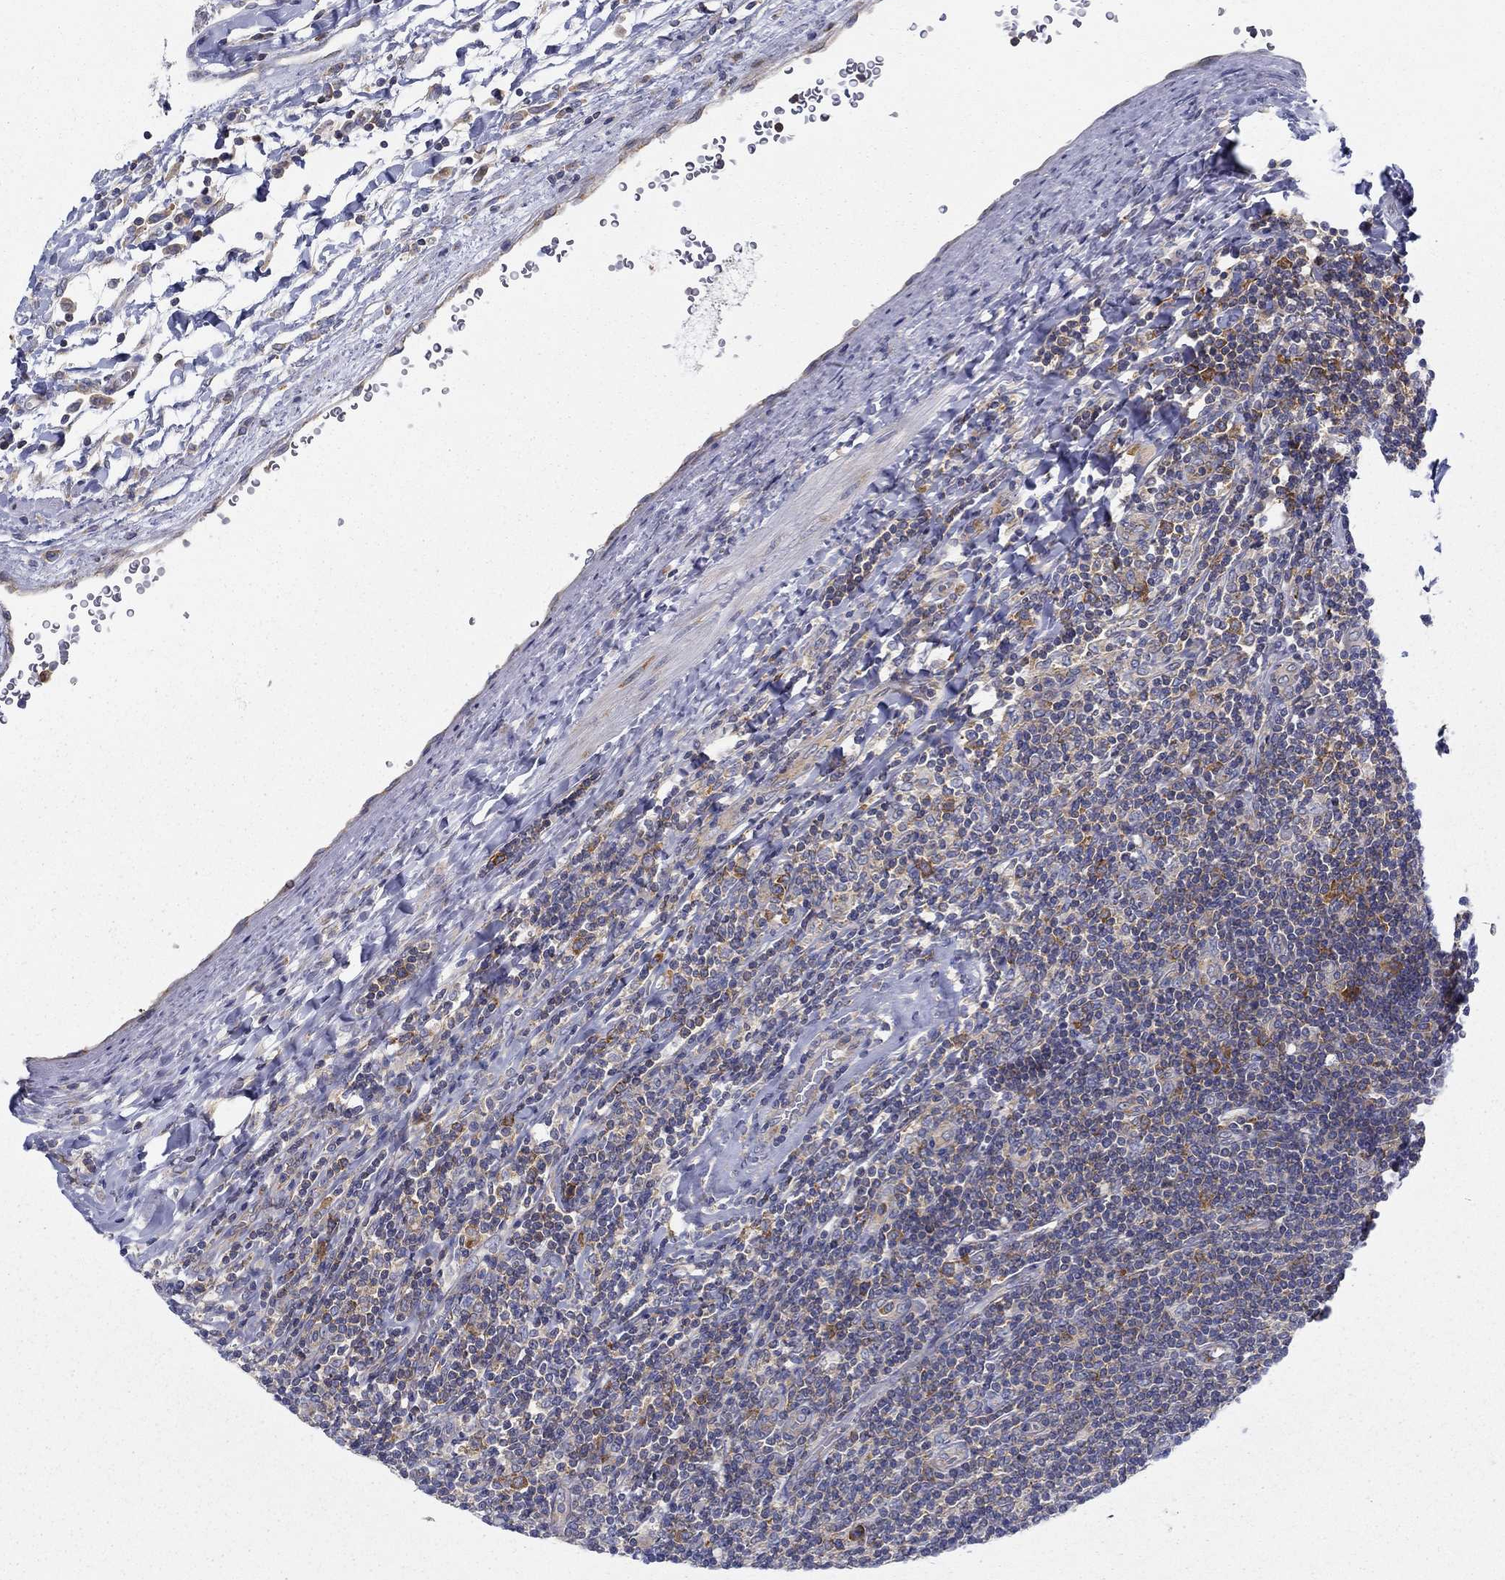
{"staining": {"intensity": "strong", "quantity": "25%-75%", "location": "cytoplasmic/membranous"}, "tissue": "lymphoma", "cell_type": "Tumor cells", "image_type": "cancer", "snomed": [{"axis": "morphology", "description": "Hodgkin's disease, NOS"}, {"axis": "topography", "description": "Lymph node"}], "caption": "Immunohistochemistry micrograph of Hodgkin's disease stained for a protein (brown), which exhibits high levels of strong cytoplasmic/membranous expression in approximately 25%-75% of tumor cells.", "gene": "FXR1", "patient": {"sex": "male", "age": 40}}